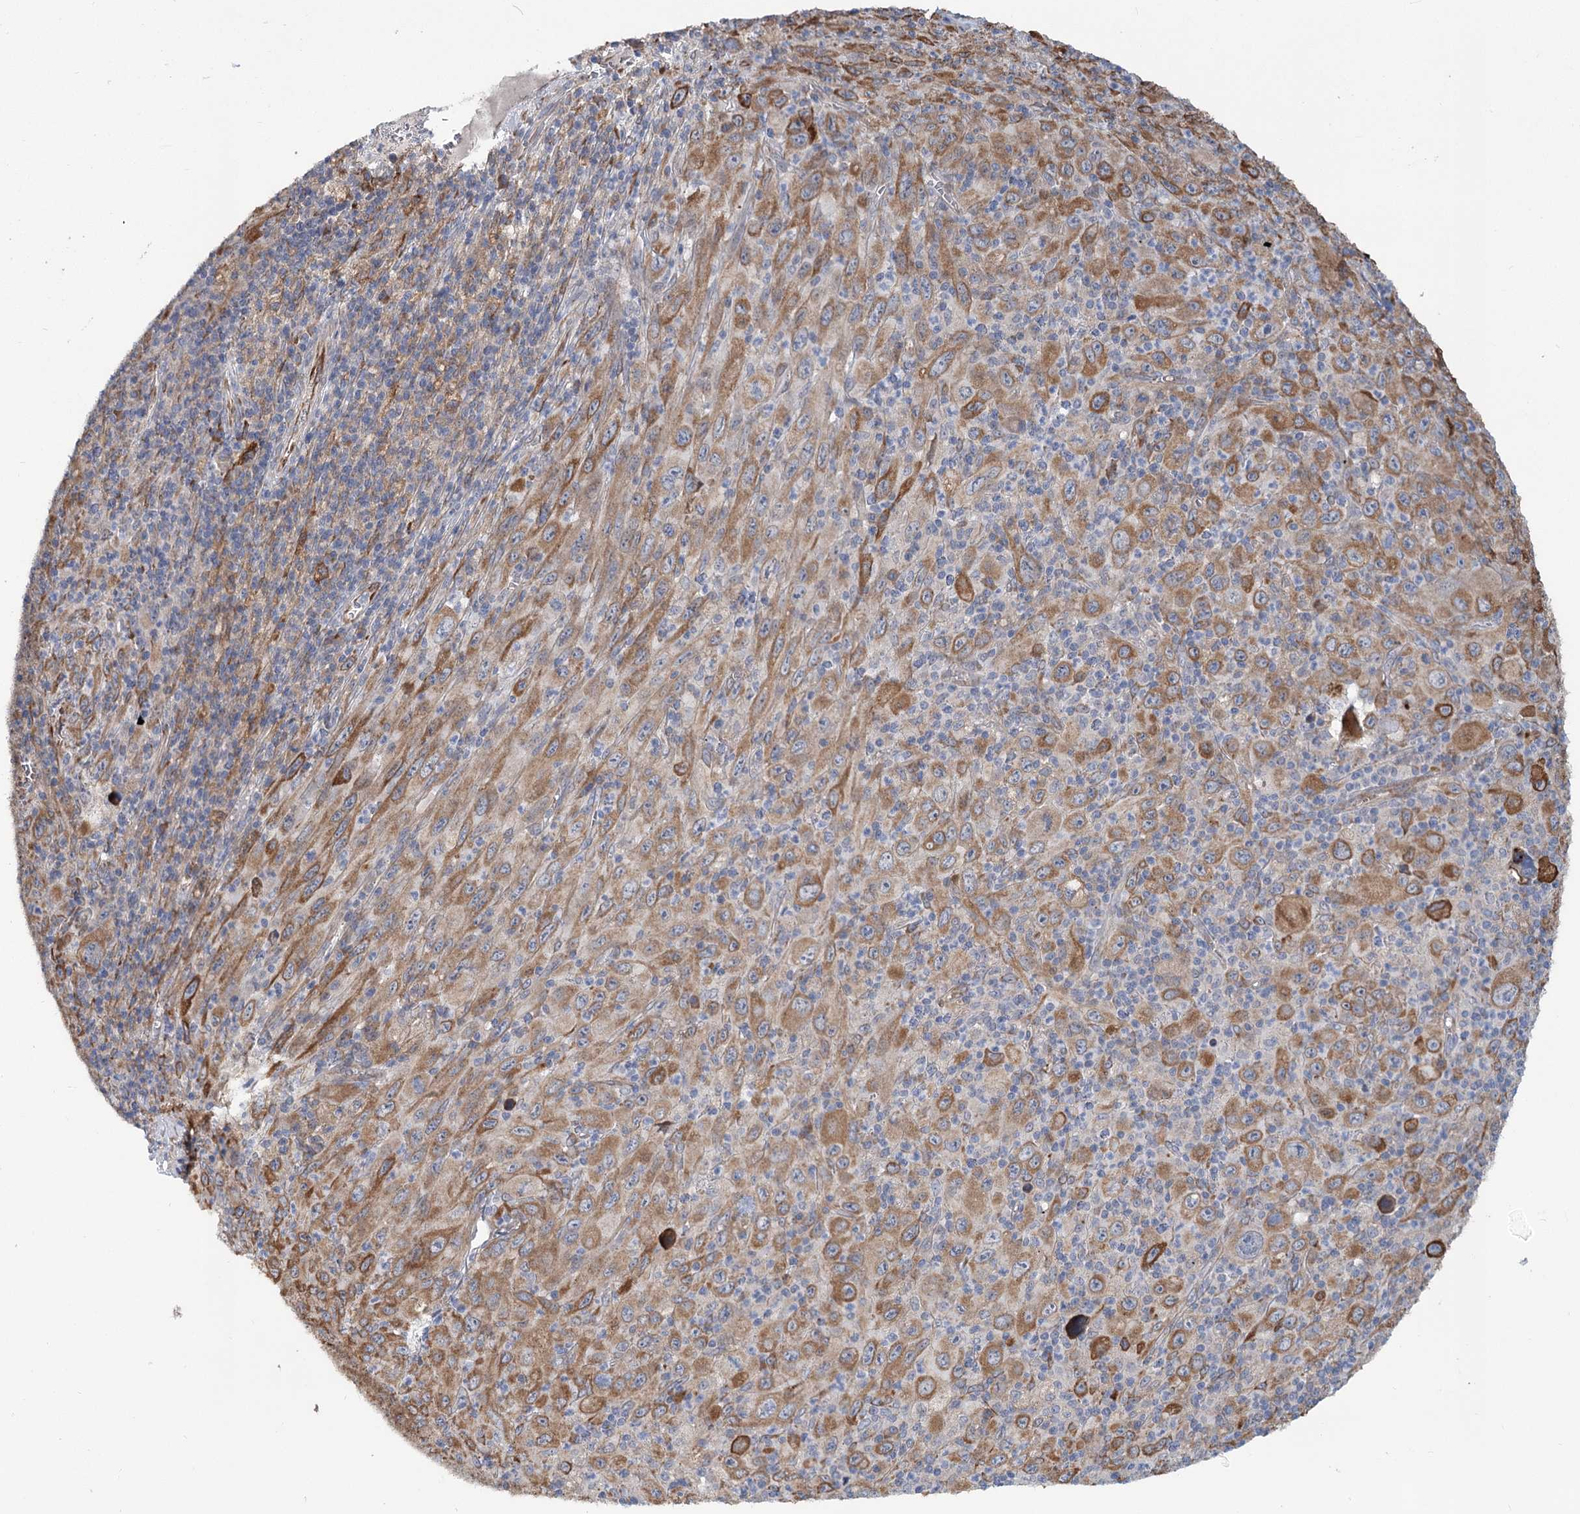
{"staining": {"intensity": "moderate", "quantity": ">75%", "location": "cytoplasmic/membranous"}, "tissue": "melanoma", "cell_type": "Tumor cells", "image_type": "cancer", "snomed": [{"axis": "morphology", "description": "Malignant melanoma, Metastatic site"}, {"axis": "topography", "description": "Skin"}], "caption": "This is a histology image of immunohistochemistry staining of malignant melanoma (metastatic site), which shows moderate positivity in the cytoplasmic/membranous of tumor cells.", "gene": "CIB4", "patient": {"sex": "female", "age": 56}}